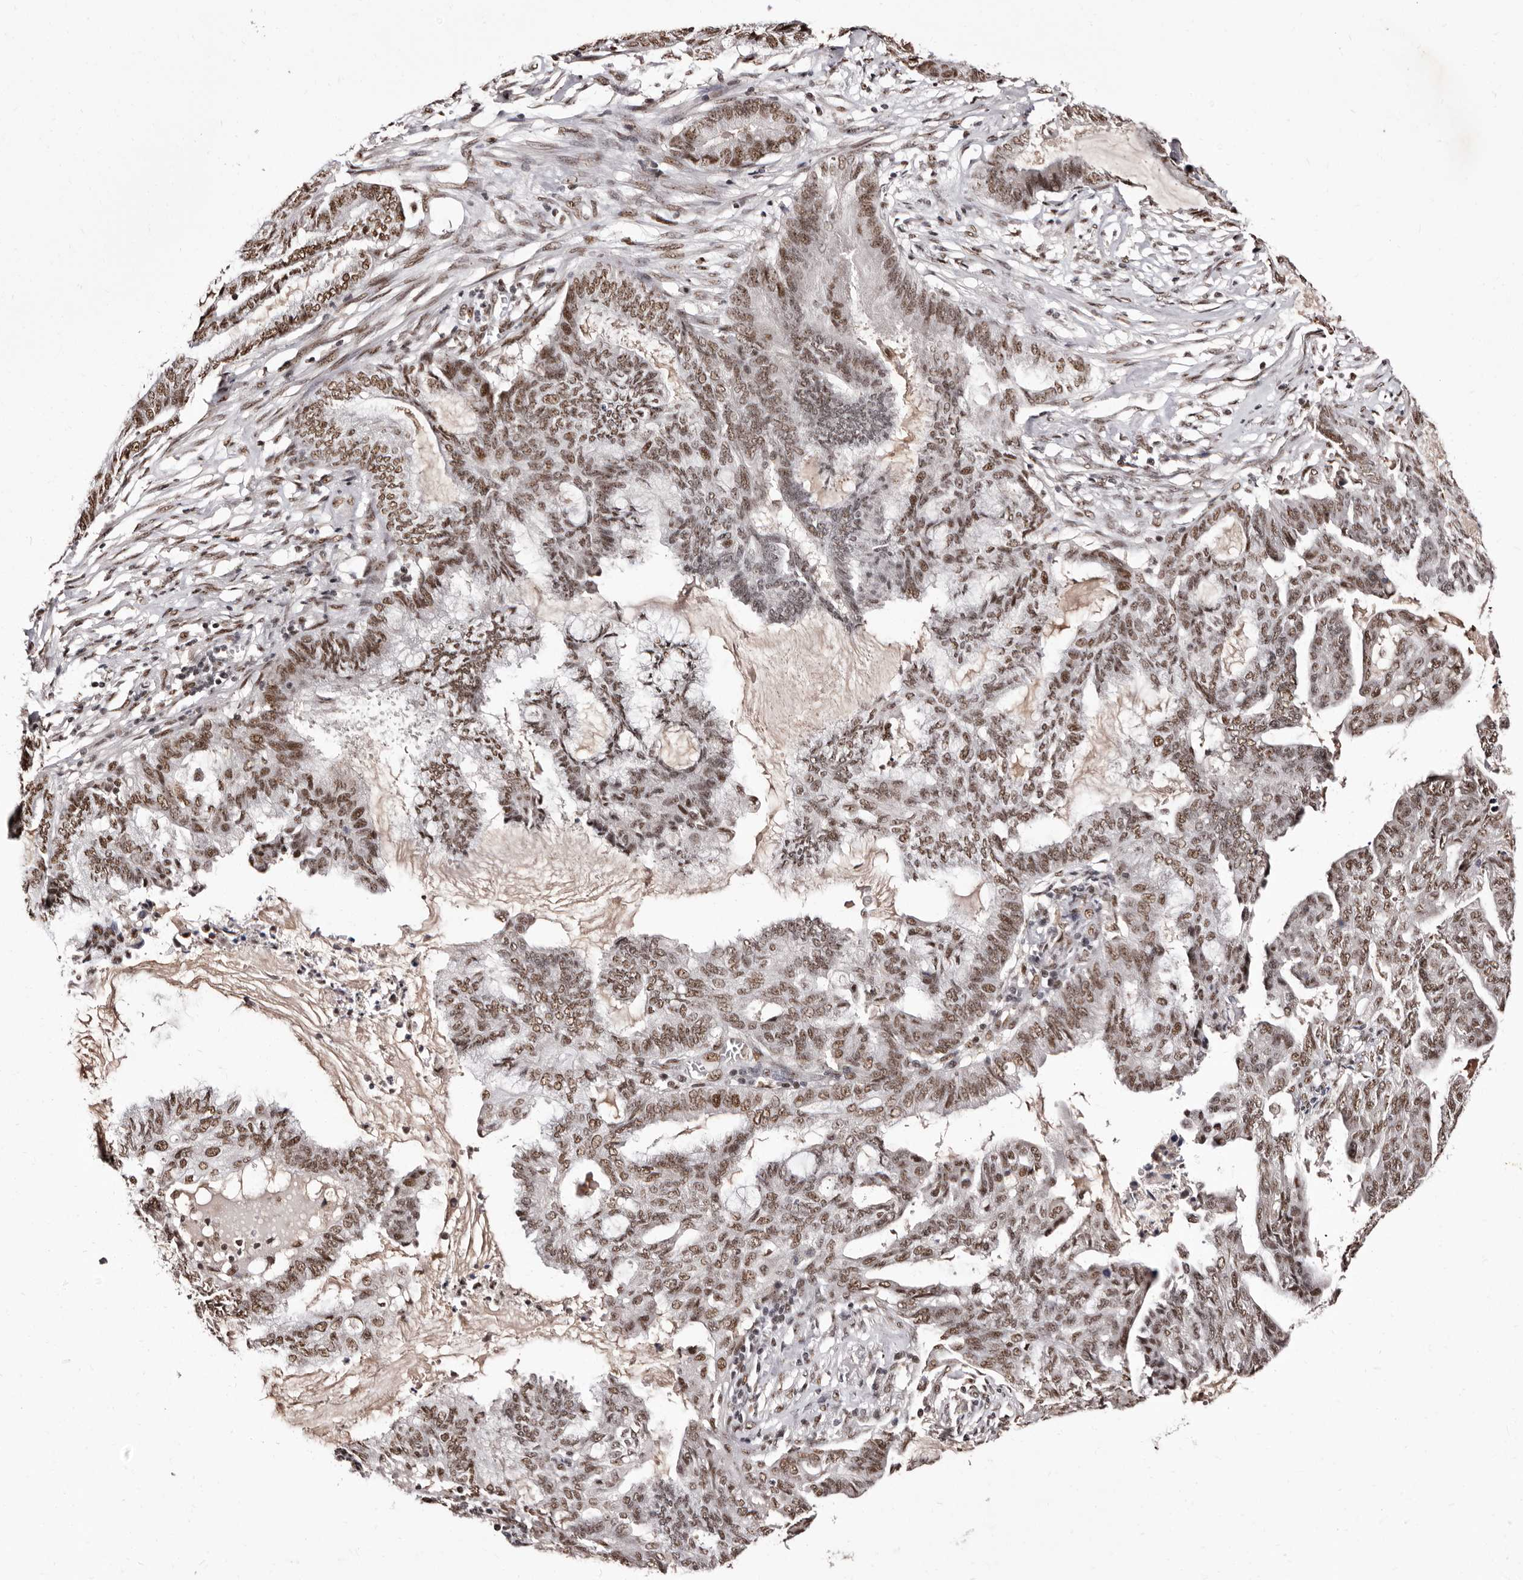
{"staining": {"intensity": "moderate", "quantity": ">75%", "location": "nuclear"}, "tissue": "endometrial cancer", "cell_type": "Tumor cells", "image_type": "cancer", "snomed": [{"axis": "morphology", "description": "Adenocarcinoma, NOS"}, {"axis": "topography", "description": "Endometrium"}], "caption": "DAB immunohistochemical staining of human endometrial adenocarcinoma reveals moderate nuclear protein positivity in about >75% of tumor cells.", "gene": "ANAPC11", "patient": {"sex": "female", "age": 86}}